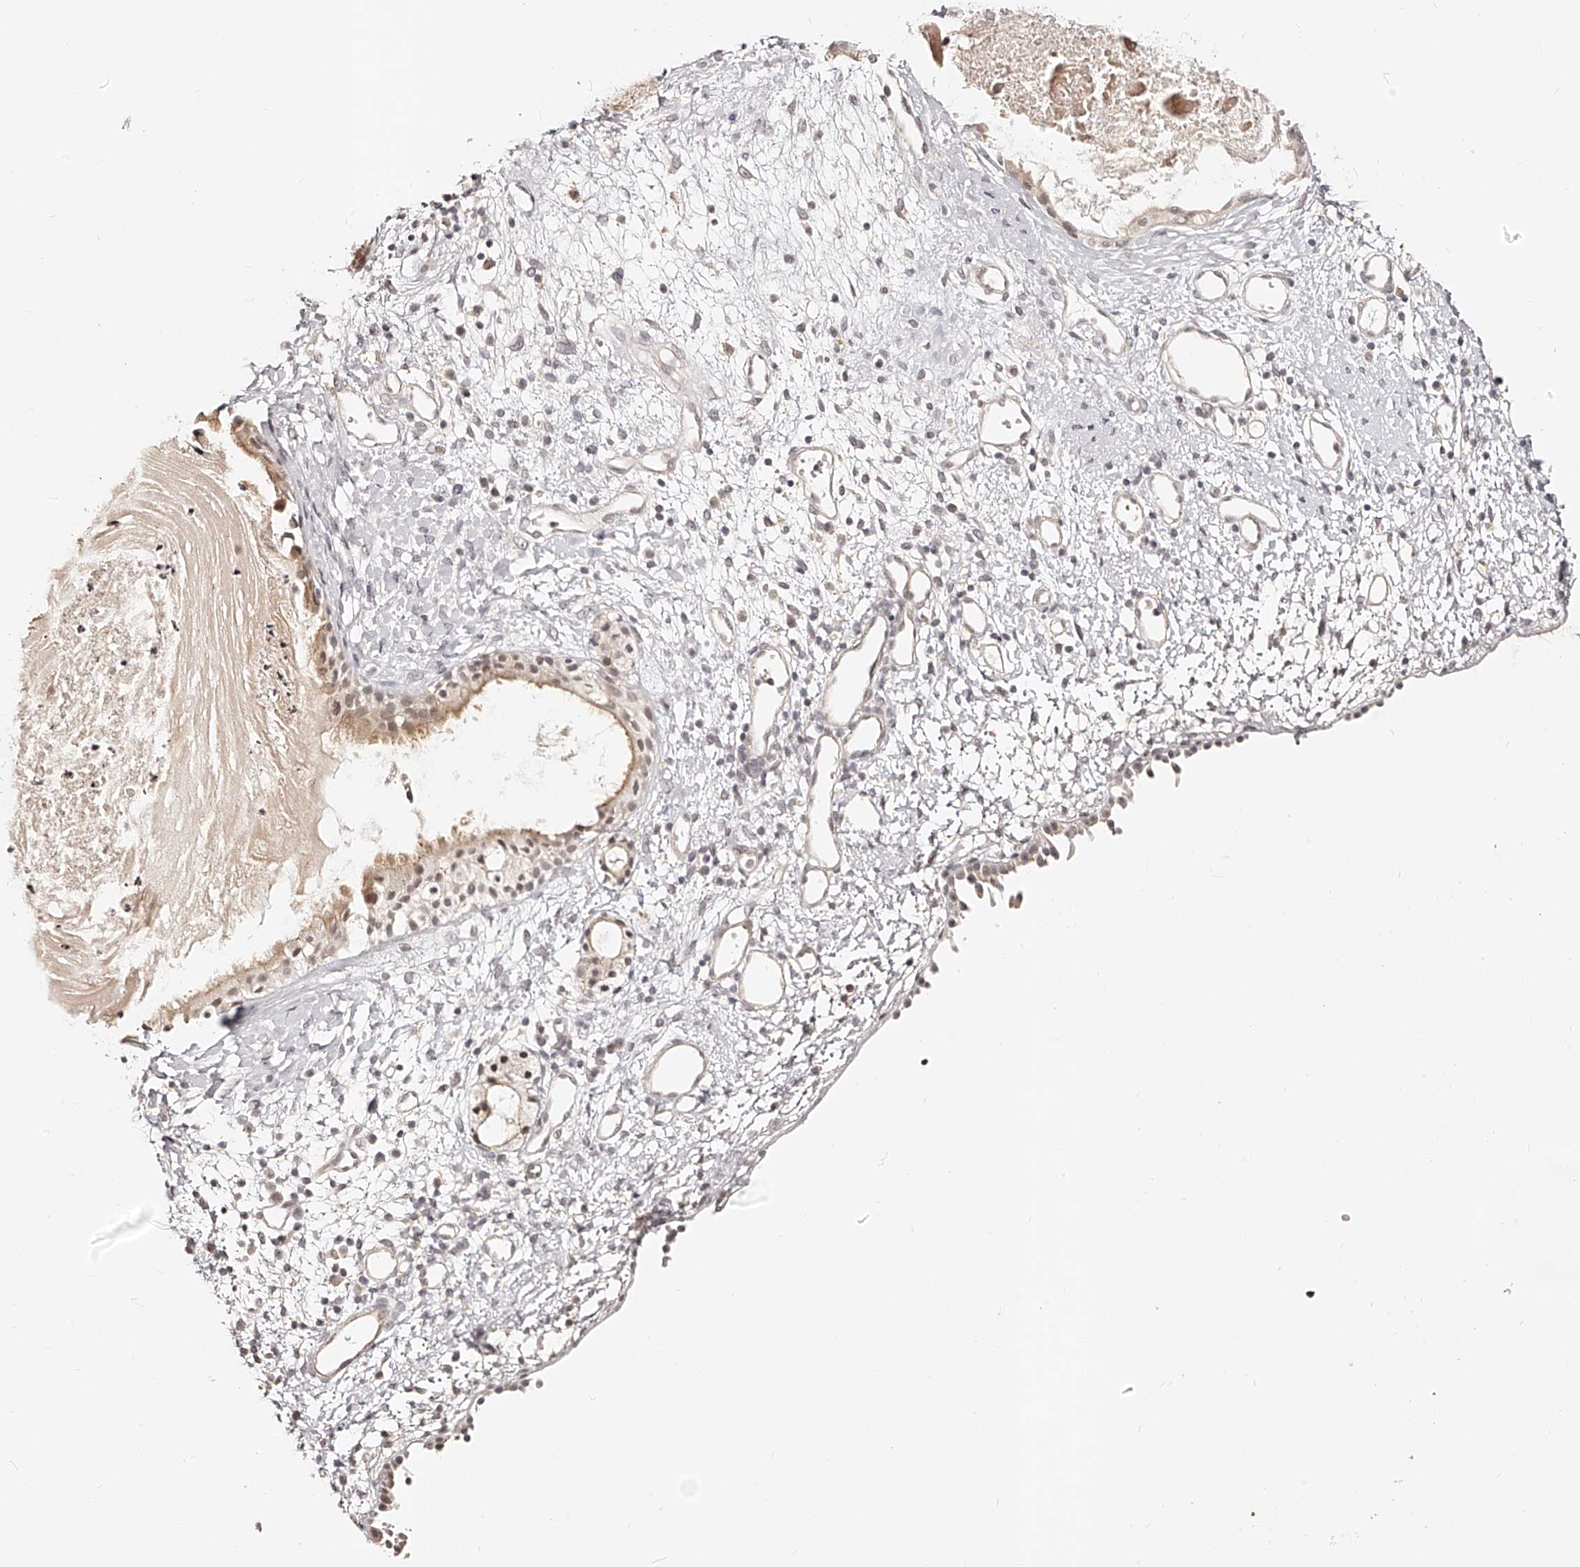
{"staining": {"intensity": "weak", "quantity": ">75%", "location": "cytoplasmic/membranous,nuclear"}, "tissue": "nasopharynx", "cell_type": "Respiratory epithelial cells", "image_type": "normal", "snomed": [{"axis": "morphology", "description": "Normal tissue, NOS"}, {"axis": "topography", "description": "Nasopharynx"}], "caption": "Immunohistochemical staining of normal human nasopharynx displays weak cytoplasmic/membranous,nuclear protein positivity in about >75% of respiratory epithelial cells.", "gene": "ZNF789", "patient": {"sex": "male", "age": 22}}